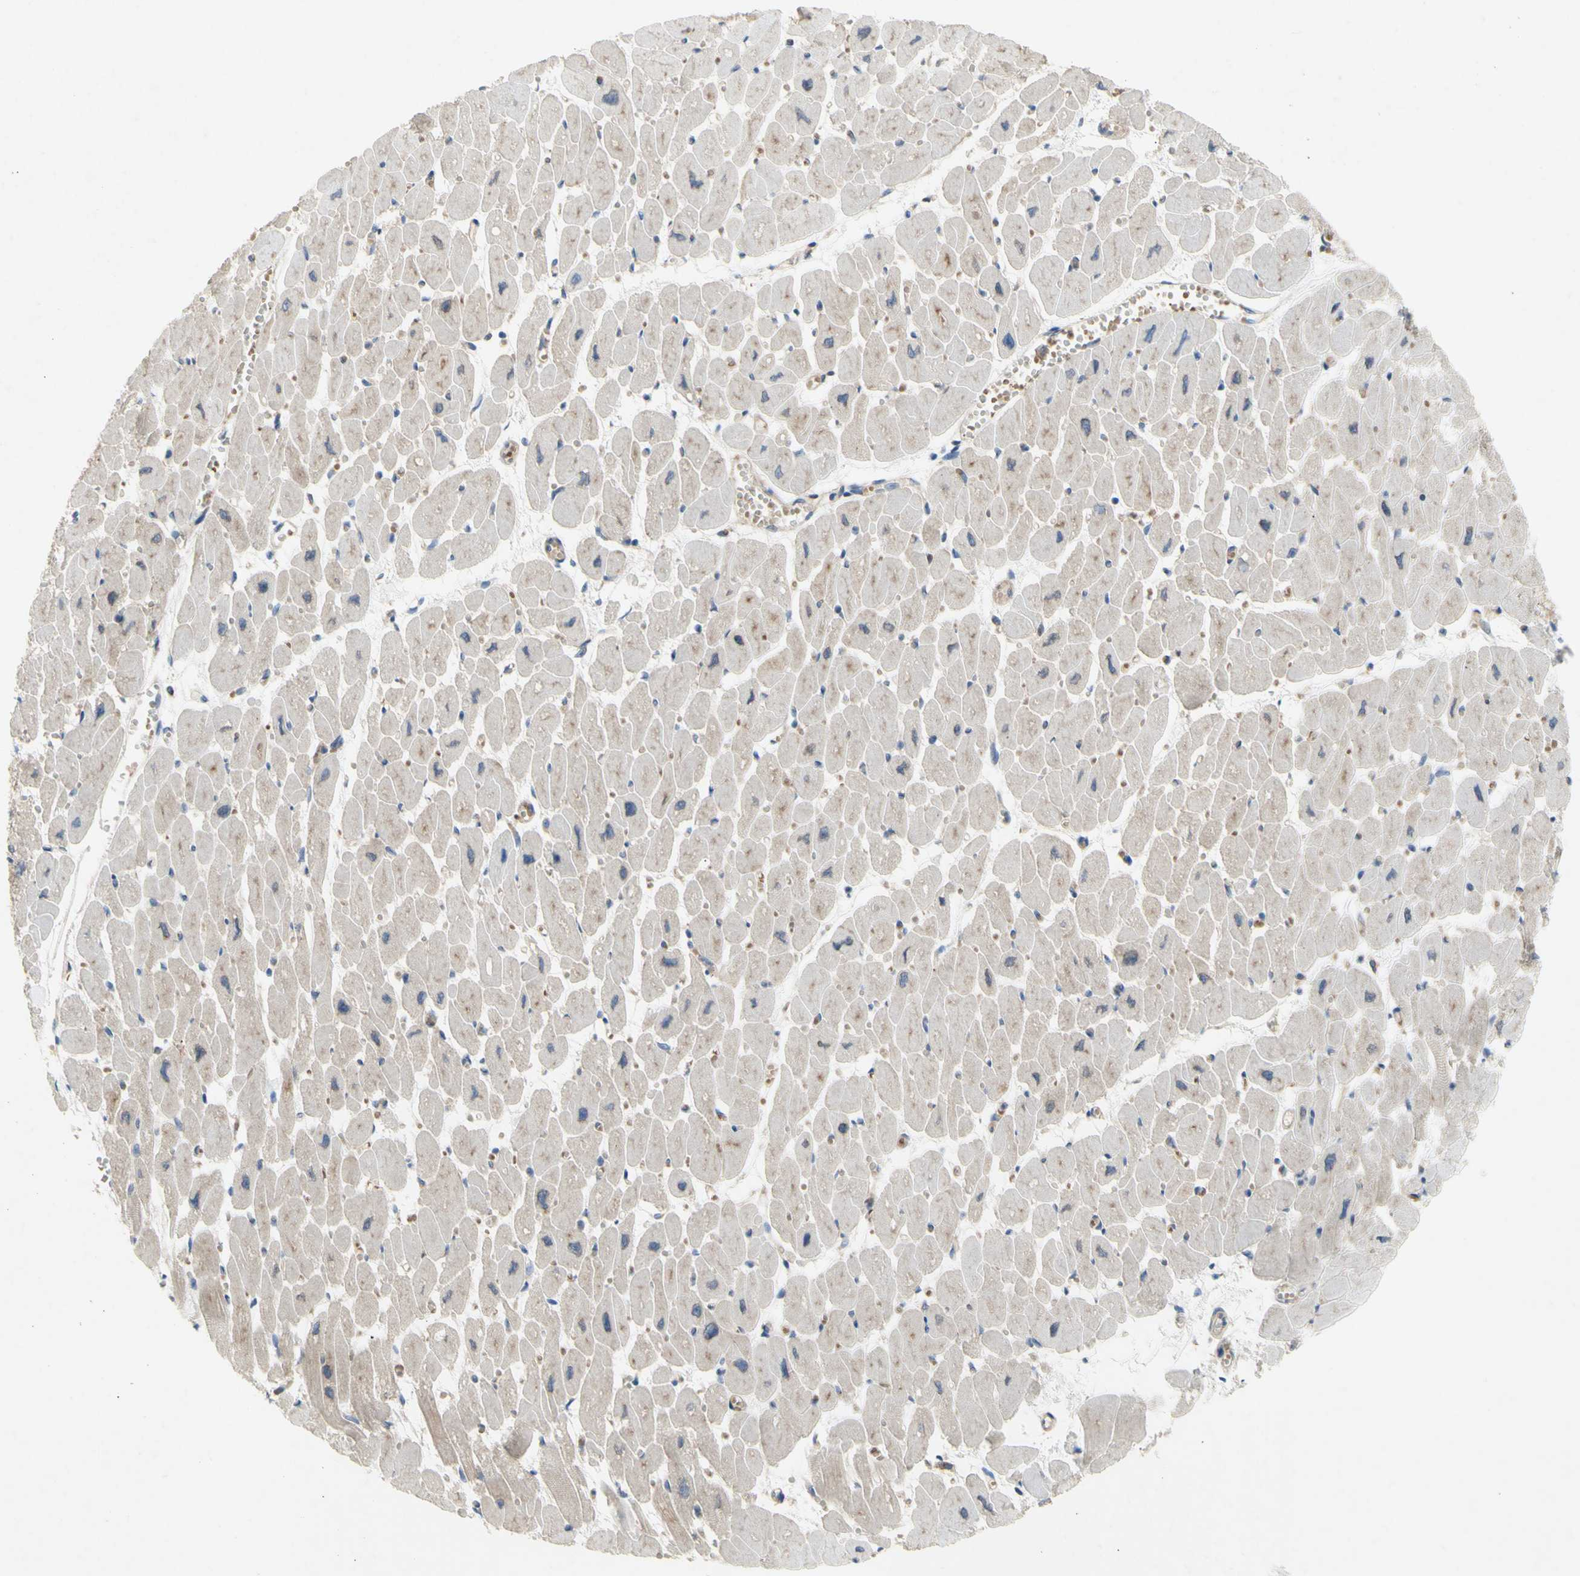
{"staining": {"intensity": "weak", "quantity": "<25%", "location": "cytoplasmic/membranous"}, "tissue": "heart muscle", "cell_type": "Cardiomyocytes", "image_type": "normal", "snomed": [{"axis": "morphology", "description": "Normal tissue, NOS"}, {"axis": "topography", "description": "Heart"}], "caption": "Immunohistochemistry (IHC) of unremarkable human heart muscle exhibits no expression in cardiomyocytes.", "gene": "KLC1", "patient": {"sex": "female", "age": 54}}